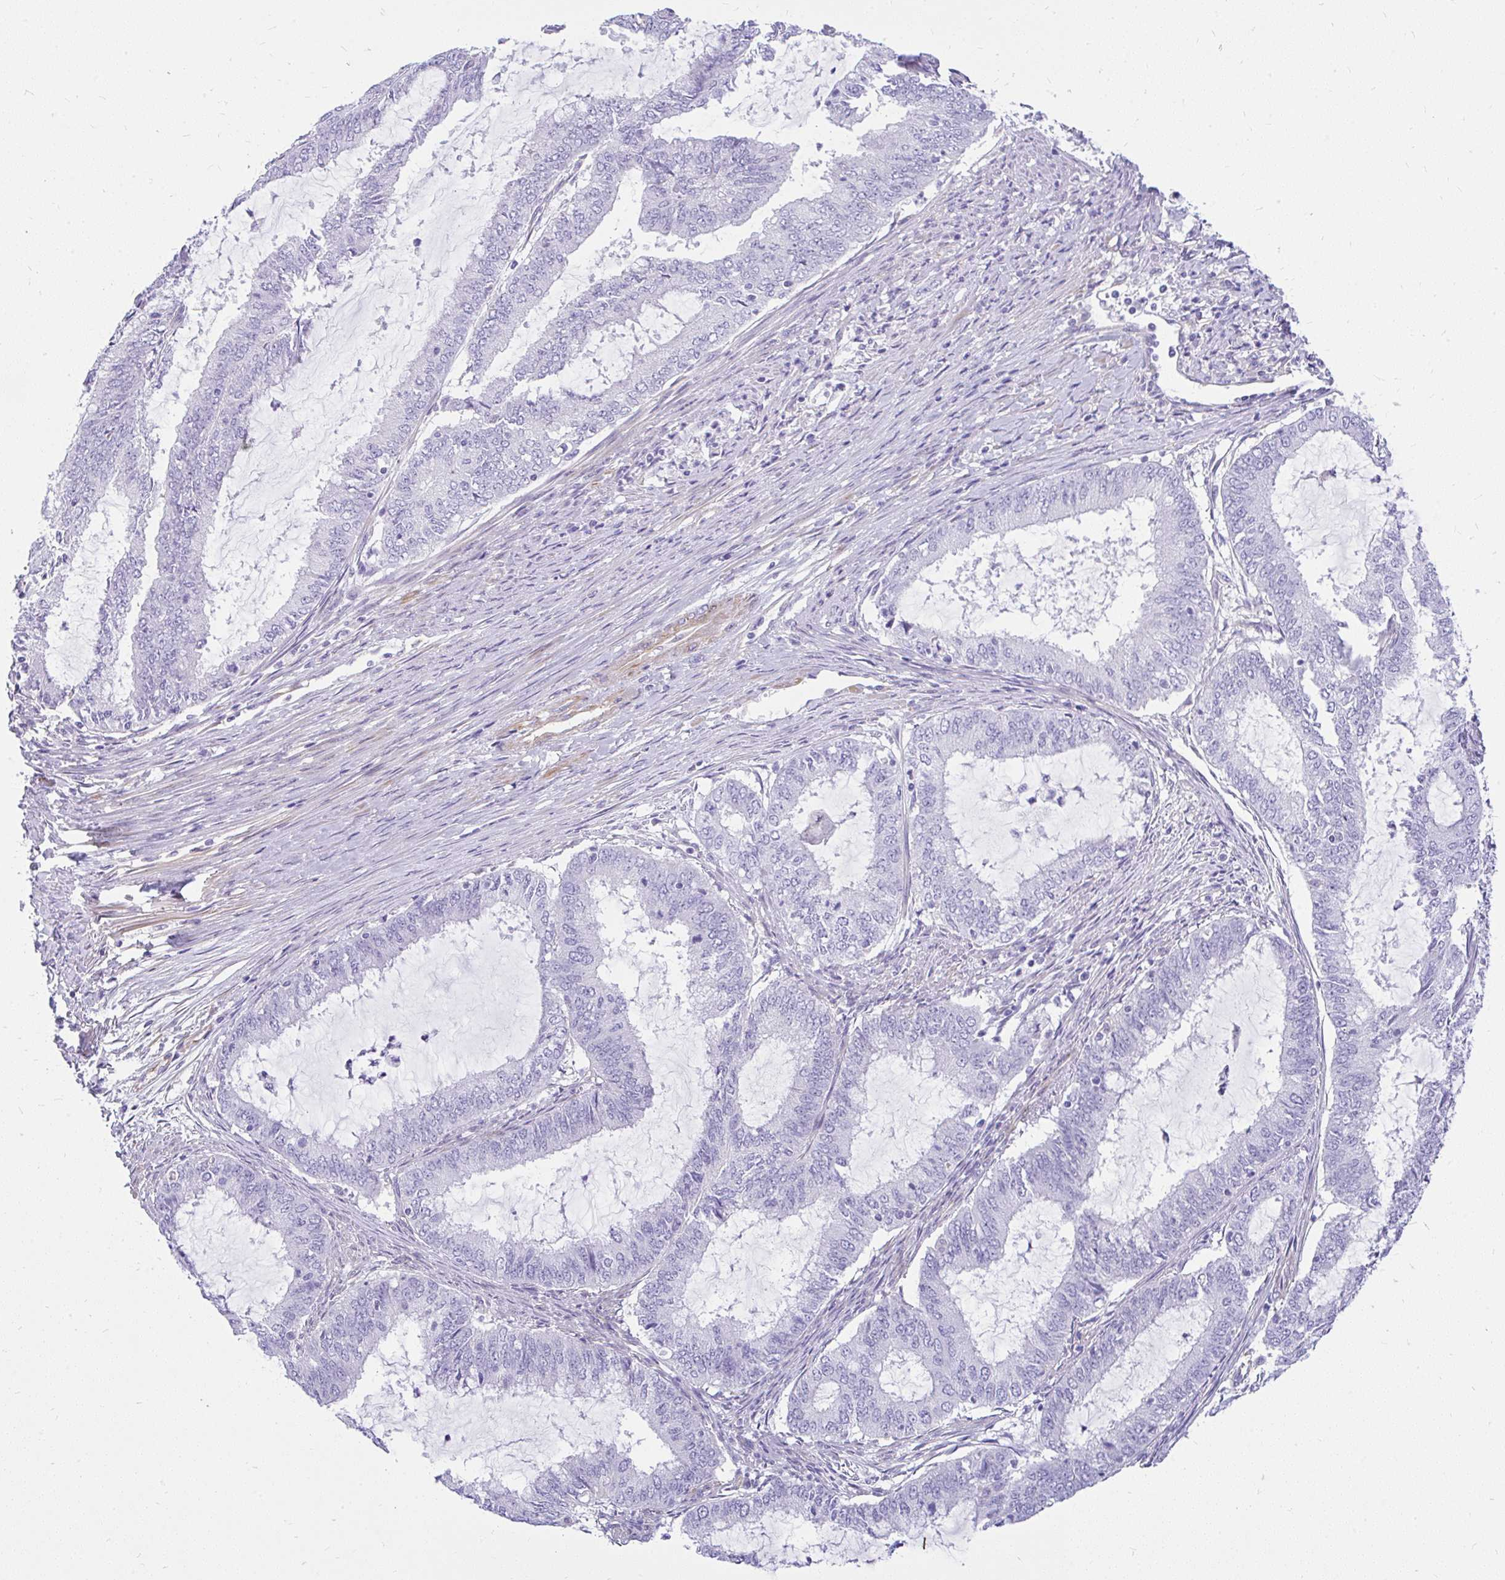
{"staining": {"intensity": "negative", "quantity": "none", "location": "none"}, "tissue": "endometrial cancer", "cell_type": "Tumor cells", "image_type": "cancer", "snomed": [{"axis": "morphology", "description": "Adenocarcinoma, NOS"}, {"axis": "topography", "description": "Endometrium"}], "caption": "Immunohistochemical staining of adenocarcinoma (endometrial) exhibits no significant positivity in tumor cells.", "gene": "FAM83C", "patient": {"sex": "female", "age": 51}}